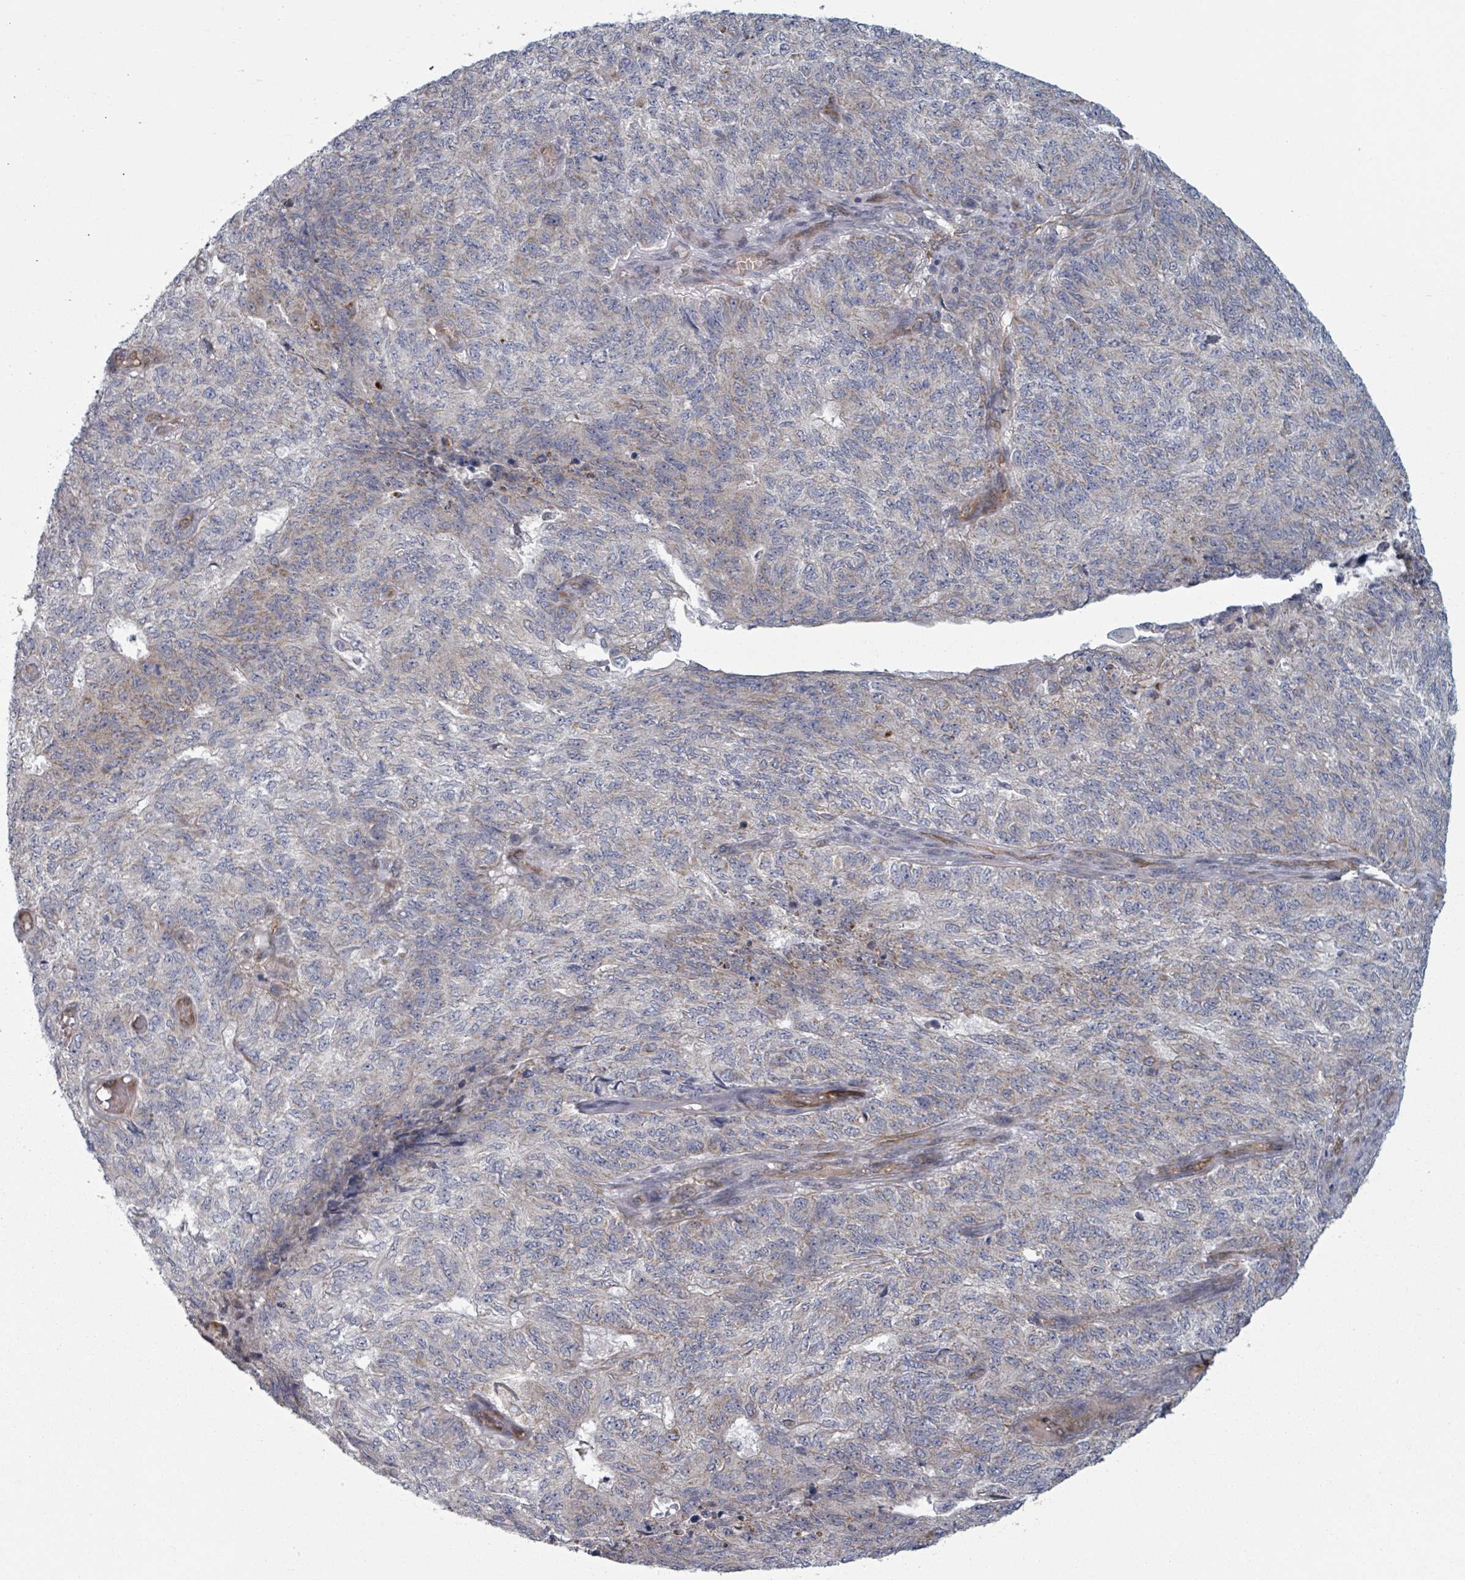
{"staining": {"intensity": "weak", "quantity": "<25%", "location": "cytoplasmic/membranous"}, "tissue": "endometrial cancer", "cell_type": "Tumor cells", "image_type": "cancer", "snomed": [{"axis": "morphology", "description": "Adenocarcinoma, NOS"}, {"axis": "topography", "description": "Endometrium"}], "caption": "IHC photomicrograph of neoplastic tissue: endometrial adenocarcinoma stained with DAB (3,3'-diaminobenzidine) displays no significant protein staining in tumor cells.", "gene": "FKBP1A", "patient": {"sex": "female", "age": 32}}